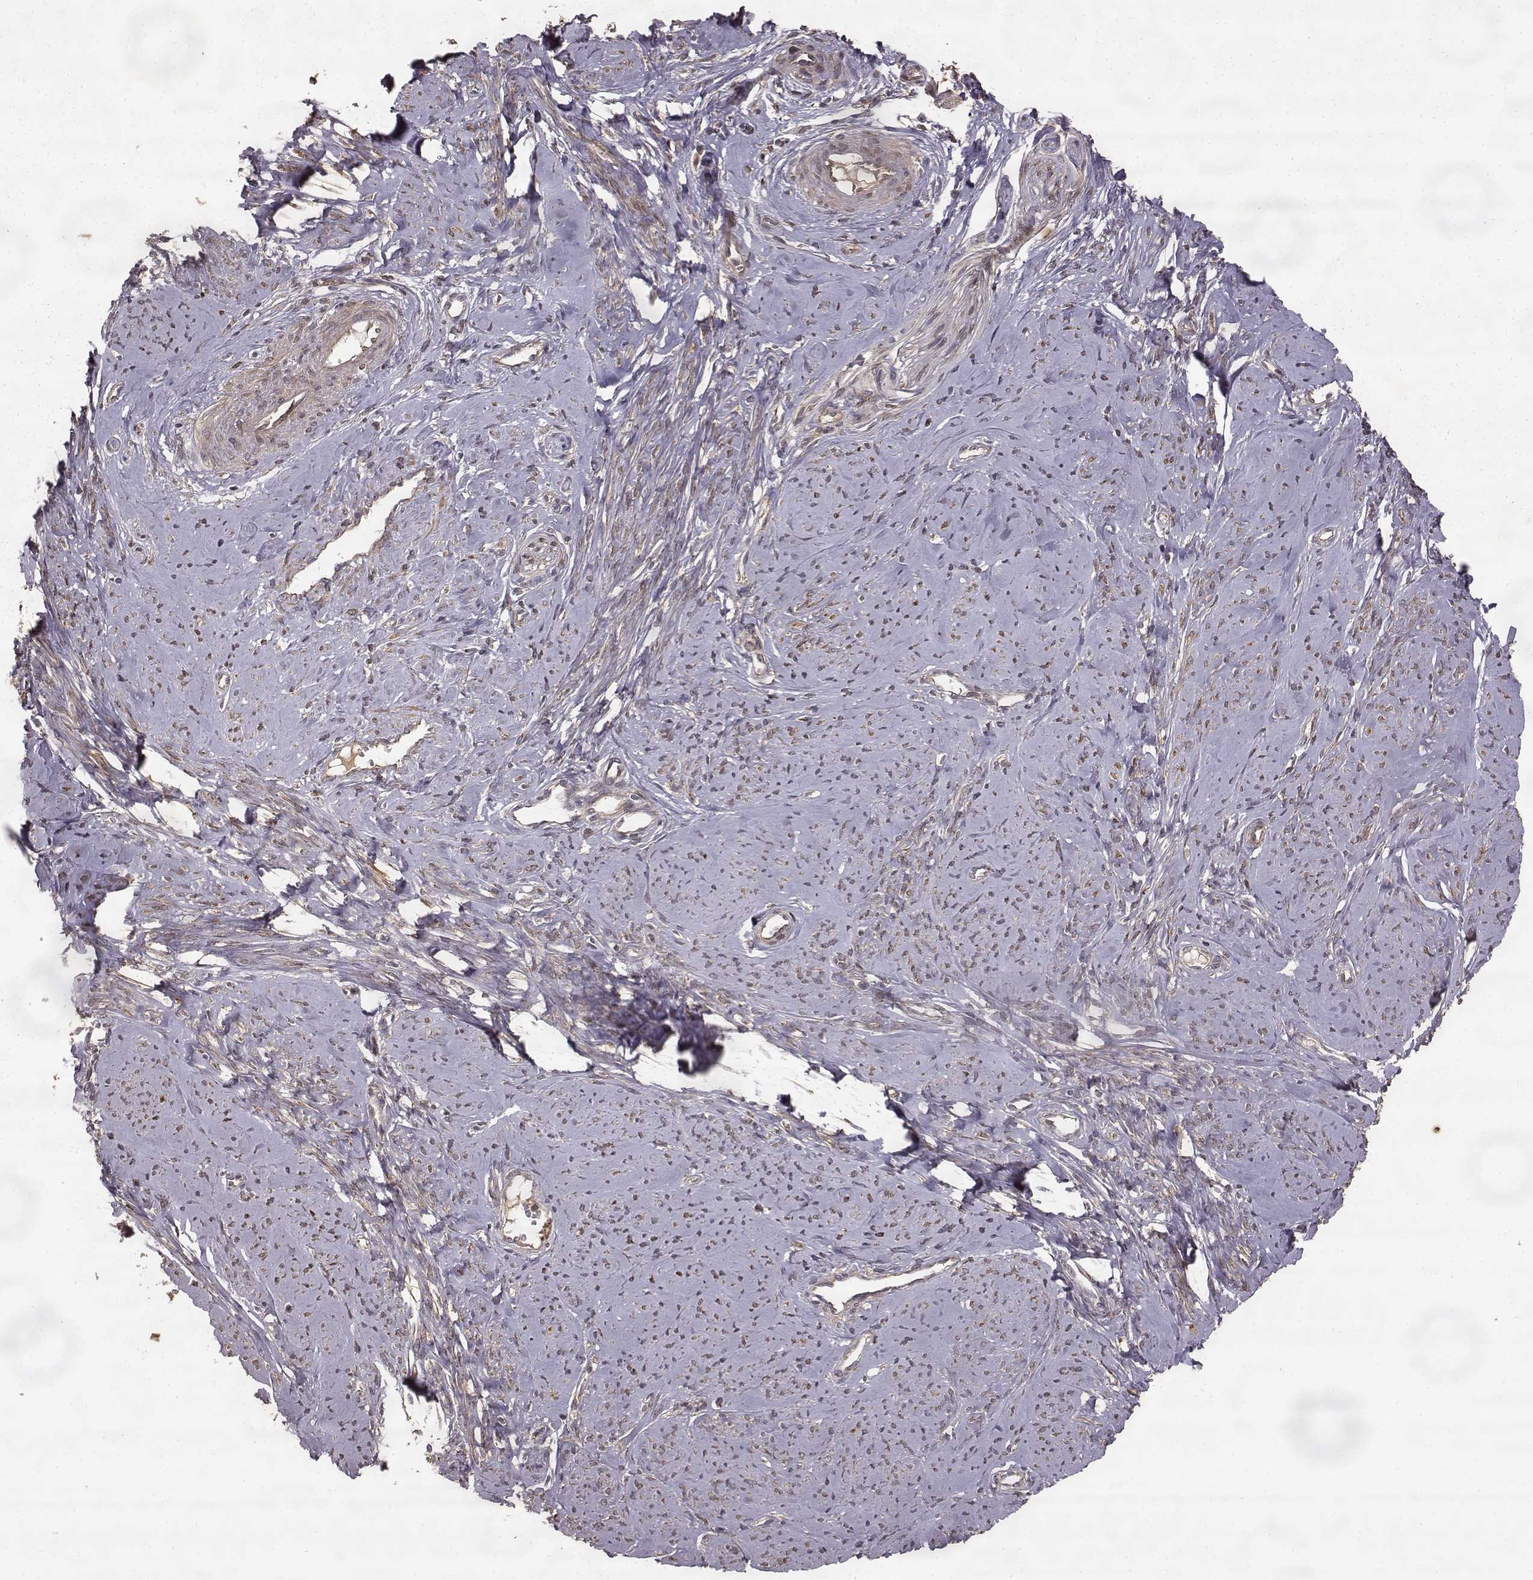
{"staining": {"intensity": "moderate", "quantity": "<25%", "location": "cytoplasmic/membranous,nuclear"}, "tissue": "smooth muscle", "cell_type": "Smooth muscle cells", "image_type": "normal", "snomed": [{"axis": "morphology", "description": "Normal tissue, NOS"}, {"axis": "topography", "description": "Smooth muscle"}], "caption": "Smooth muscle stained with DAB (3,3'-diaminobenzidine) immunohistochemistry displays low levels of moderate cytoplasmic/membranous,nuclear expression in approximately <25% of smooth muscle cells.", "gene": "FSTL1", "patient": {"sex": "female", "age": 48}}